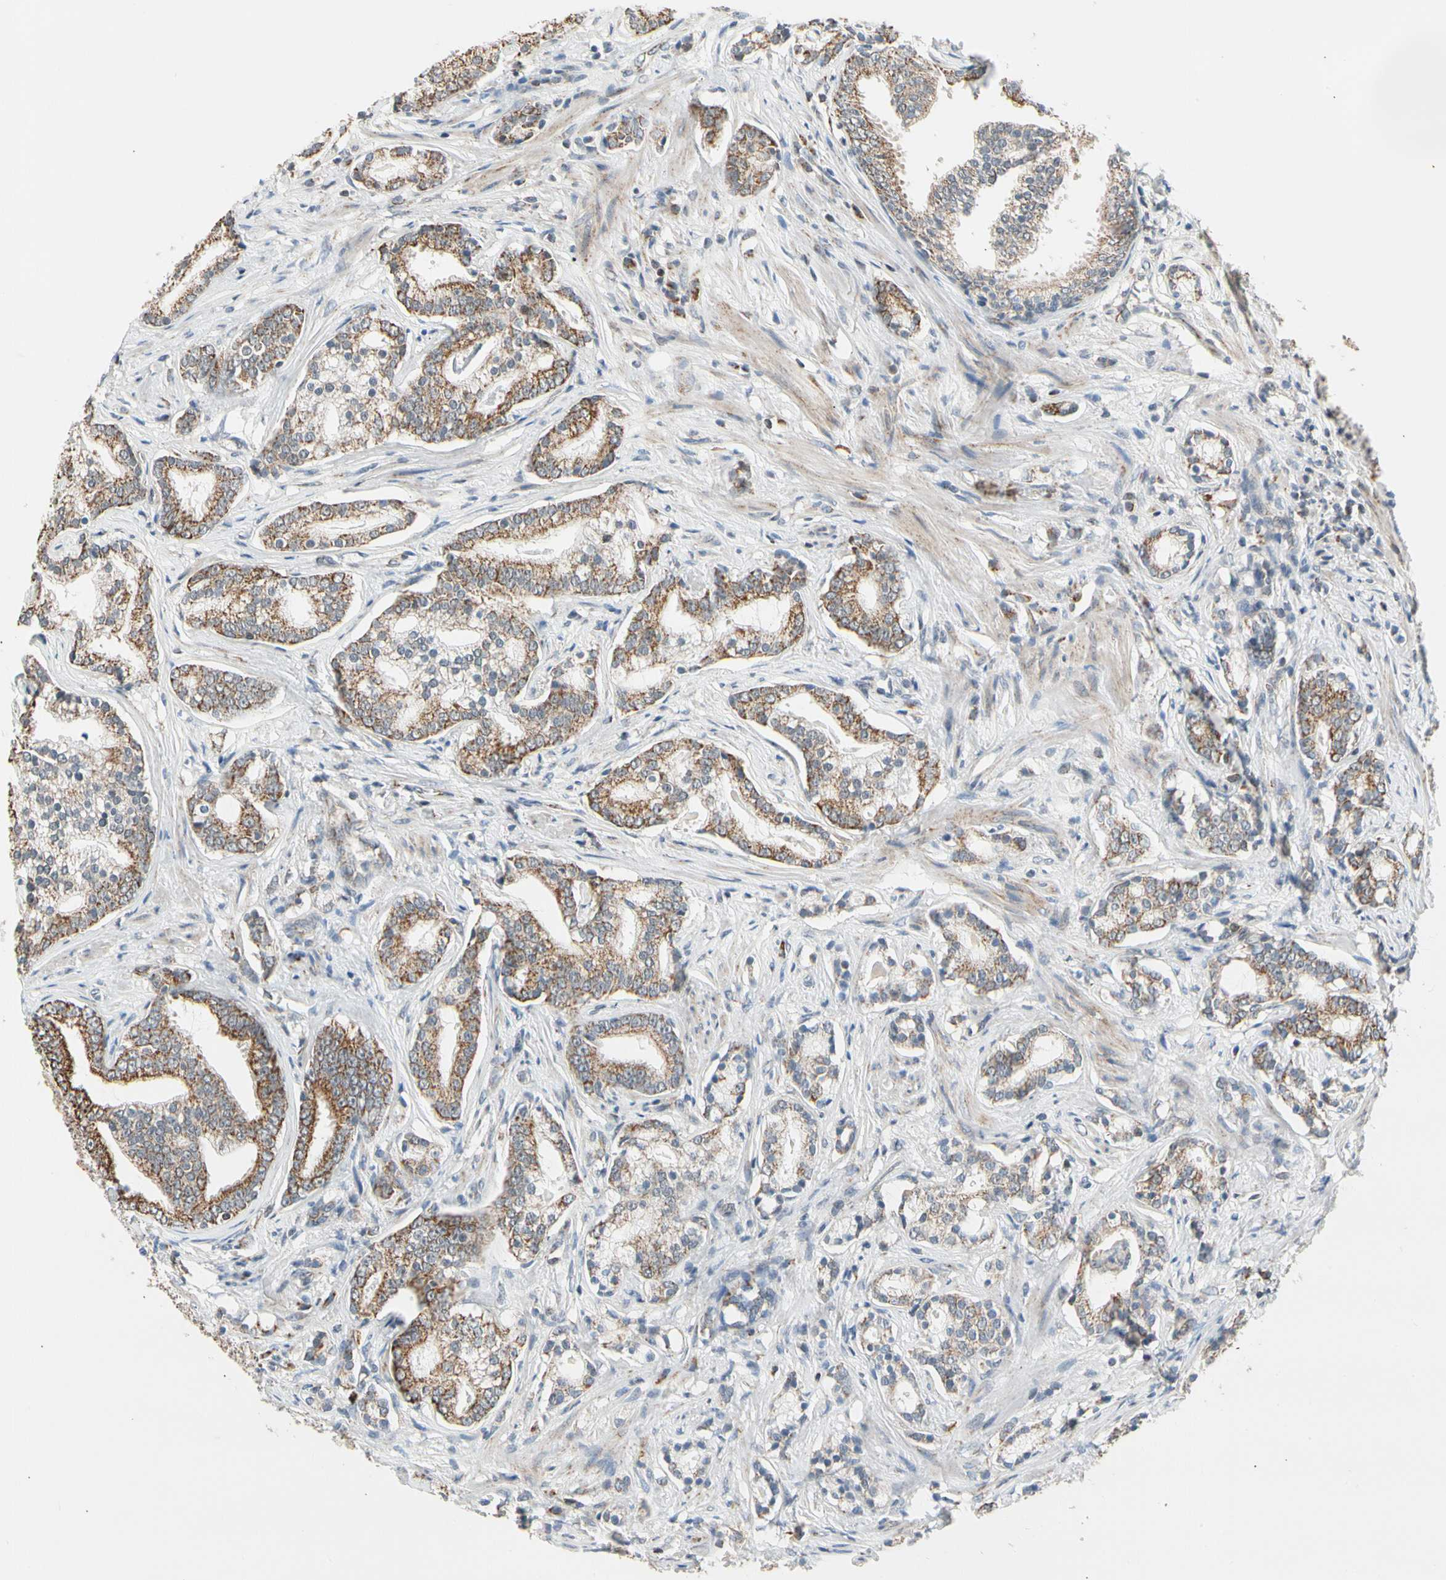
{"staining": {"intensity": "moderate", "quantity": ">75%", "location": "cytoplasmic/membranous"}, "tissue": "prostate cancer", "cell_type": "Tumor cells", "image_type": "cancer", "snomed": [{"axis": "morphology", "description": "Adenocarcinoma, Low grade"}, {"axis": "topography", "description": "Prostate"}], "caption": "A high-resolution image shows immunohistochemistry staining of prostate adenocarcinoma (low-grade), which exhibits moderate cytoplasmic/membranous positivity in approximately >75% of tumor cells.", "gene": "KHDC4", "patient": {"sex": "male", "age": 58}}